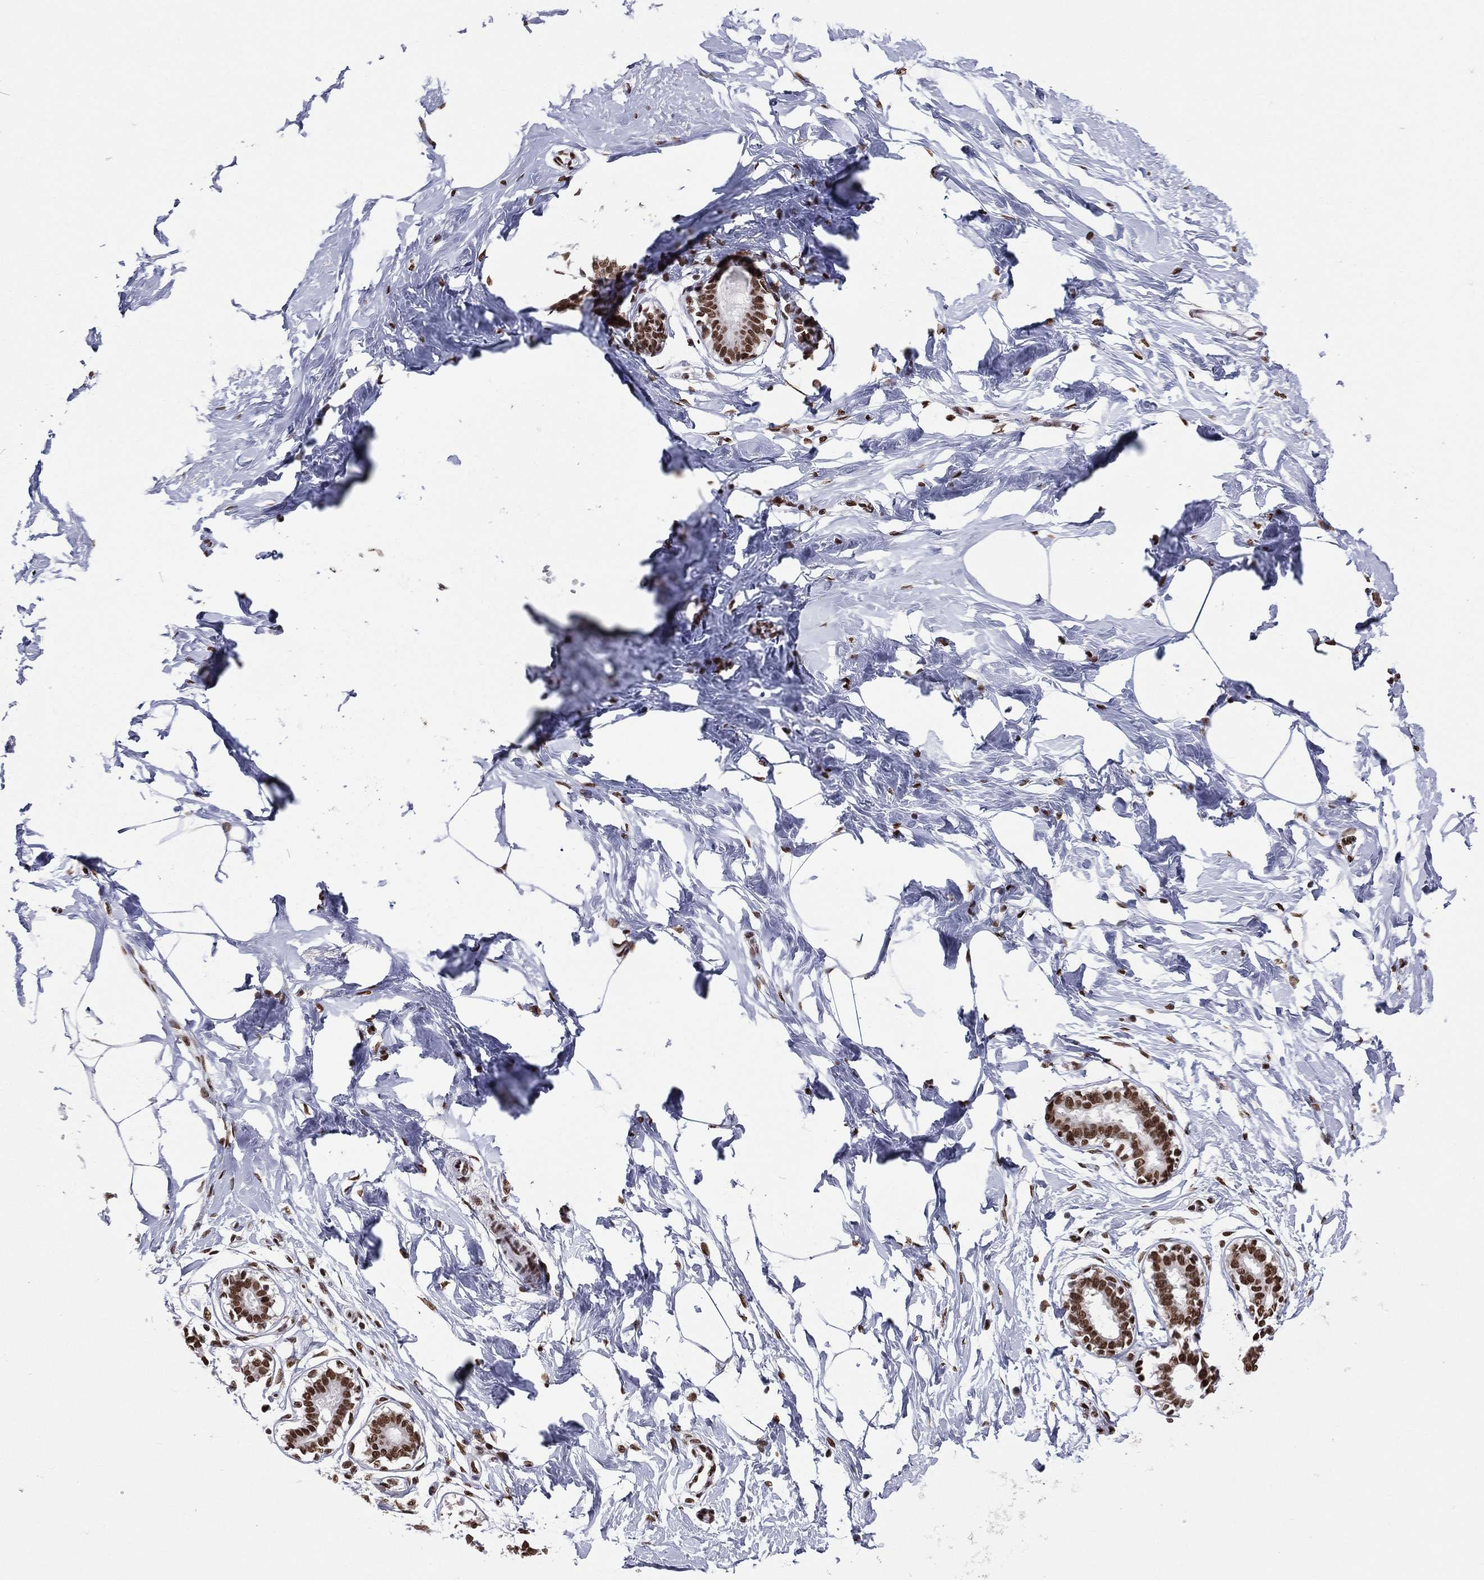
{"staining": {"intensity": "negative", "quantity": "none", "location": "none"}, "tissue": "breast", "cell_type": "Adipocytes", "image_type": "normal", "snomed": [{"axis": "morphology", "description": "Normal tissue, NOS"}, {"axis": "morphology", "description": "Lobular carcinoma, in situ"}, {"axis": "topography", "description": "Breast"}], "caption": "The immunohistochemistry (IHC) micrograph has no significant positivity in adipocytes of breast.", "gene": "ZNF7", "patient": {"sex": "female", "age": 35}}